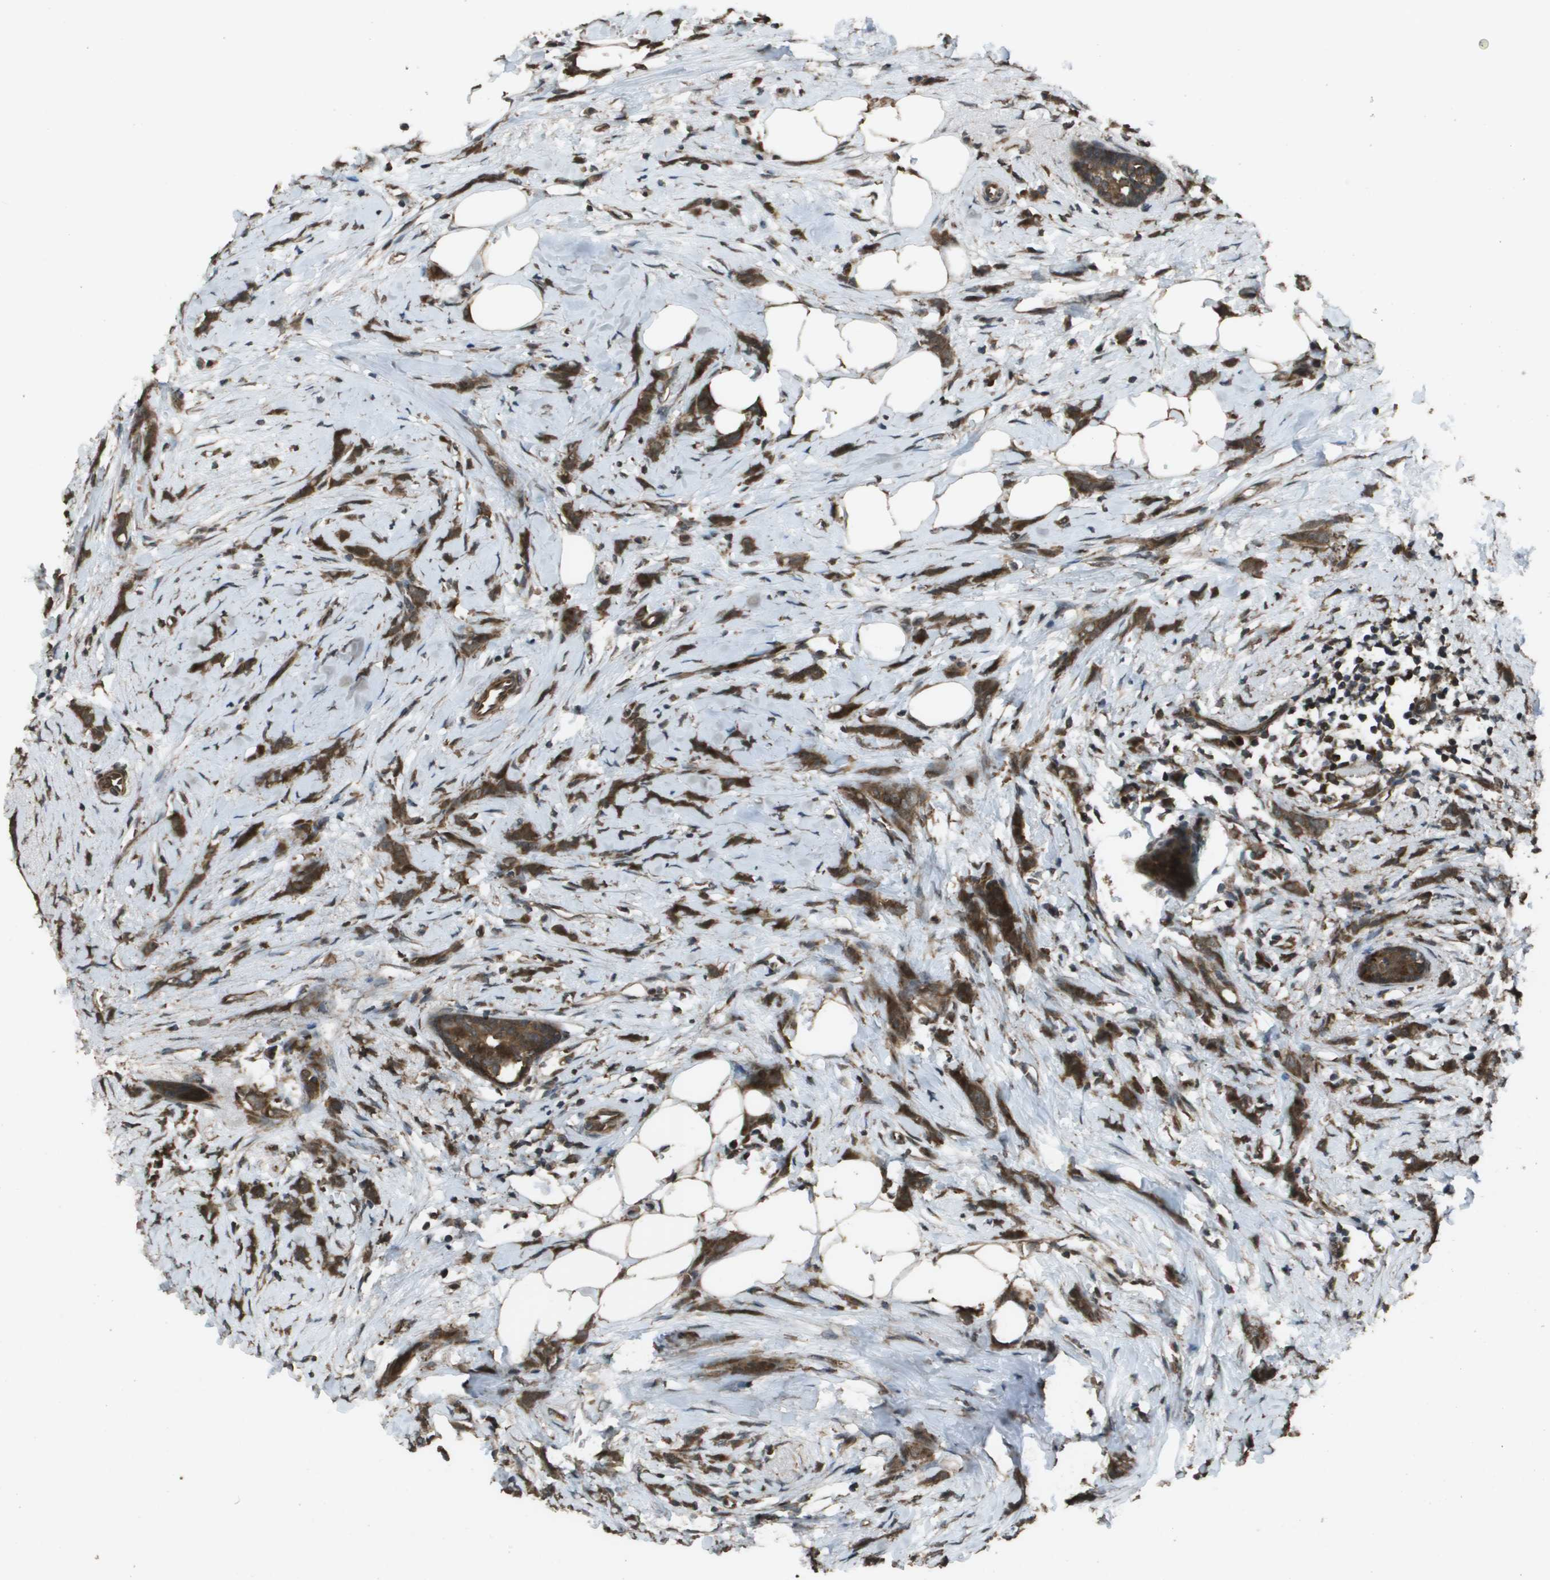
{"staining": {"intensity": "strong", "quantity": ">75%", "location": "cytoplasmic/membranous"}, "tissue": "breast cancer", "cell_type": "Tumor cells", "image_type": "cancer", "snomed": [{"axis": "morphology", "description": "Lobular carcinoma, in situ"}, {"axis": "morphology", "description": "Lobular carcinoma"}, {"axis": "topography", "description": "Breast"}], "caption": "An IHC photomicrograph of neoplastic tissue is shown. Protein staining in brown highlights strong cytoplasmic/membranous positivity in breast cancer within tumor cells.", "gene": "FIG4", "patient": {"sex": "female", "age": 41}}